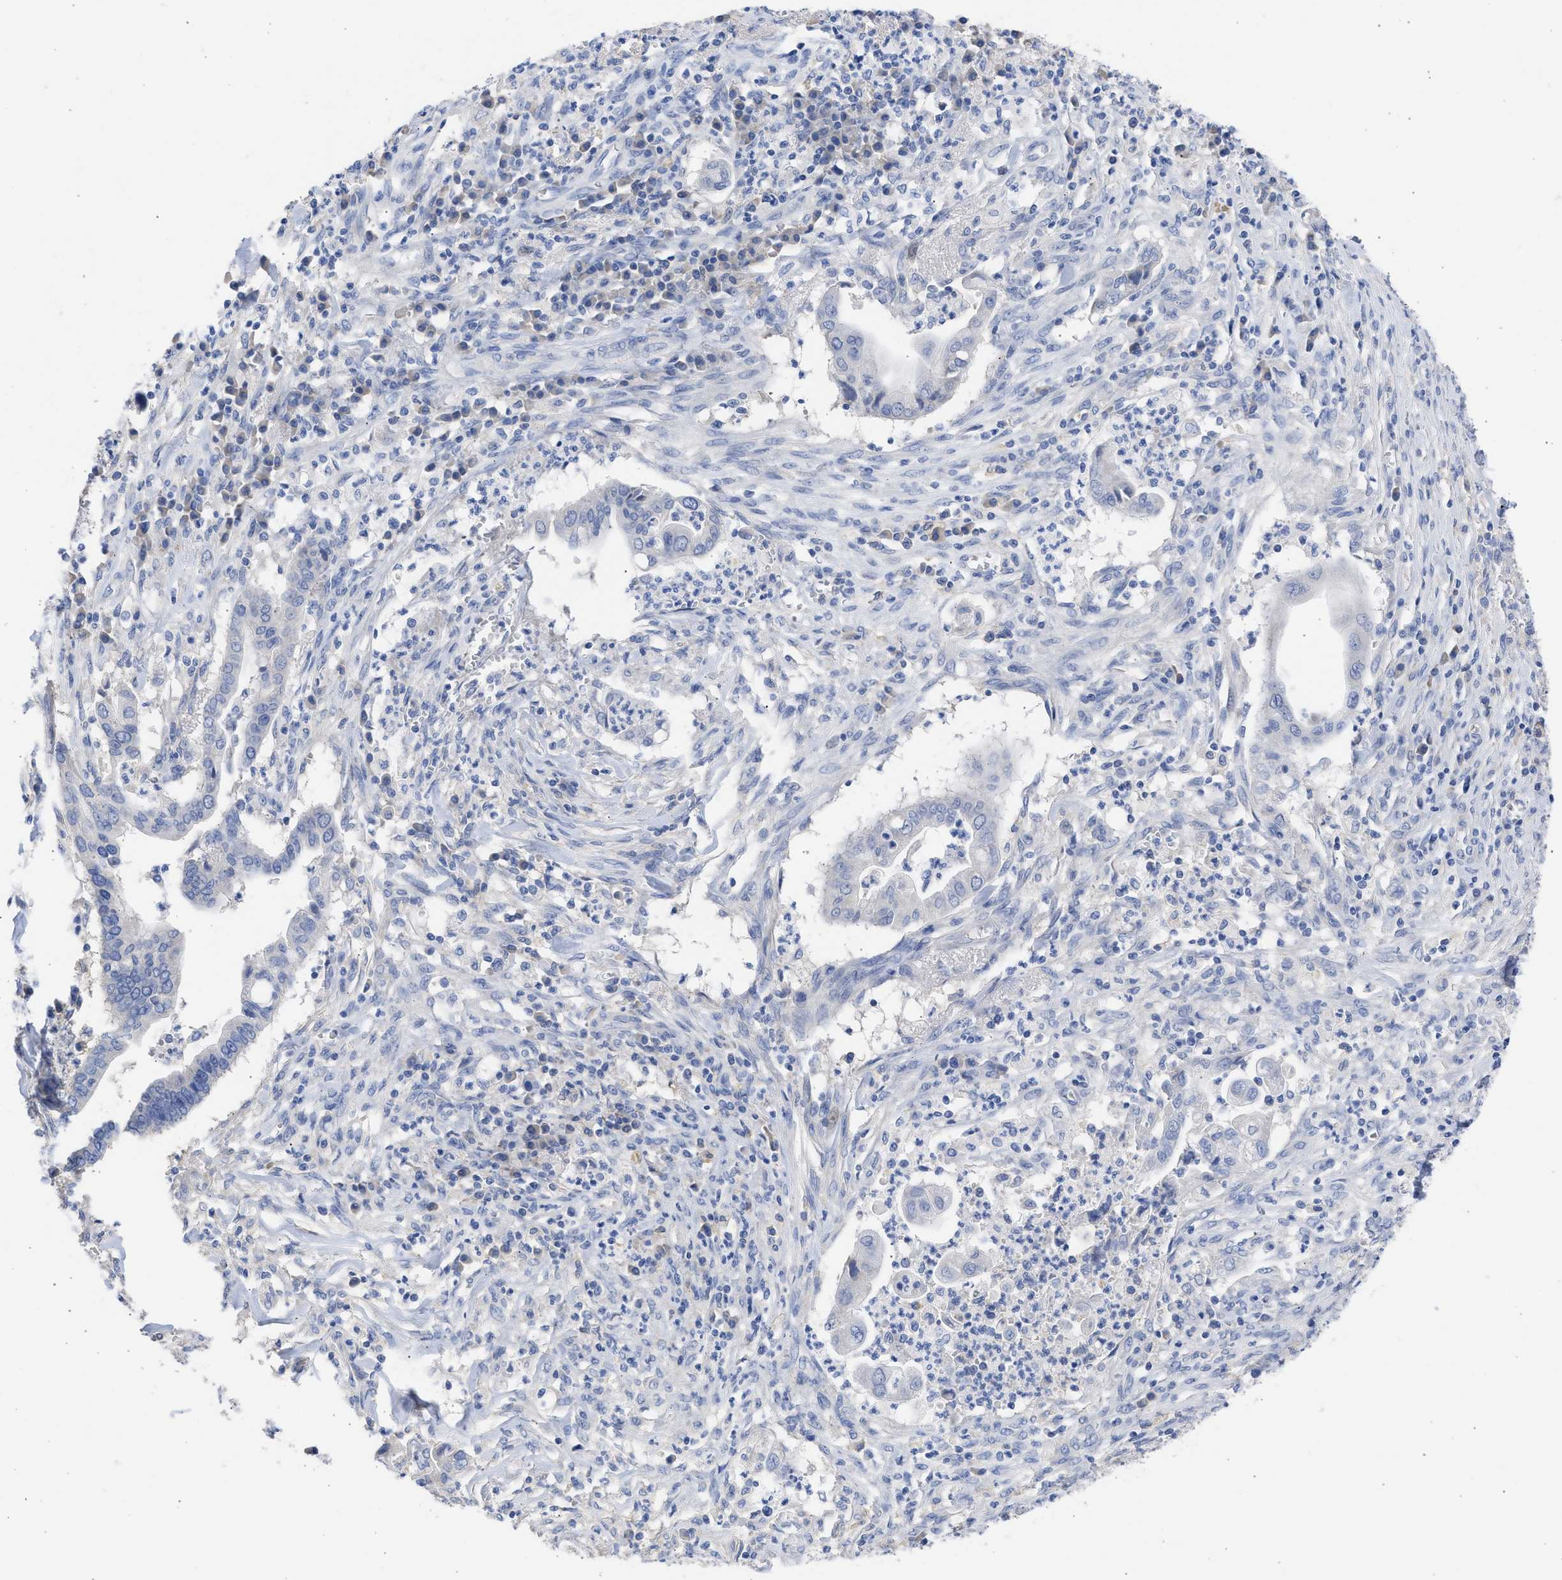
{"staining": {"intensity": "negative", "quantity": "none", "location": "none"}, "tissue": "cervical cancer", "cell_type": "Tumor cells", "image_type": "cancer", "snomed": [{"axis": "morphology", "description": "Adenocarcinoma, NOS"}, {"axis": "topography", "description": "Cervix"}], "caption": "Immunohistochemistry photomicrograph of neoplastic tissue: human cervical cancer (adenocarcinoma) stained with DAB (3,3'-diaminobenzidine) shows no significant protein staining in tumor cells.", "gene": "RSPH1", "patient": {"sex": "female", "age": 44}}